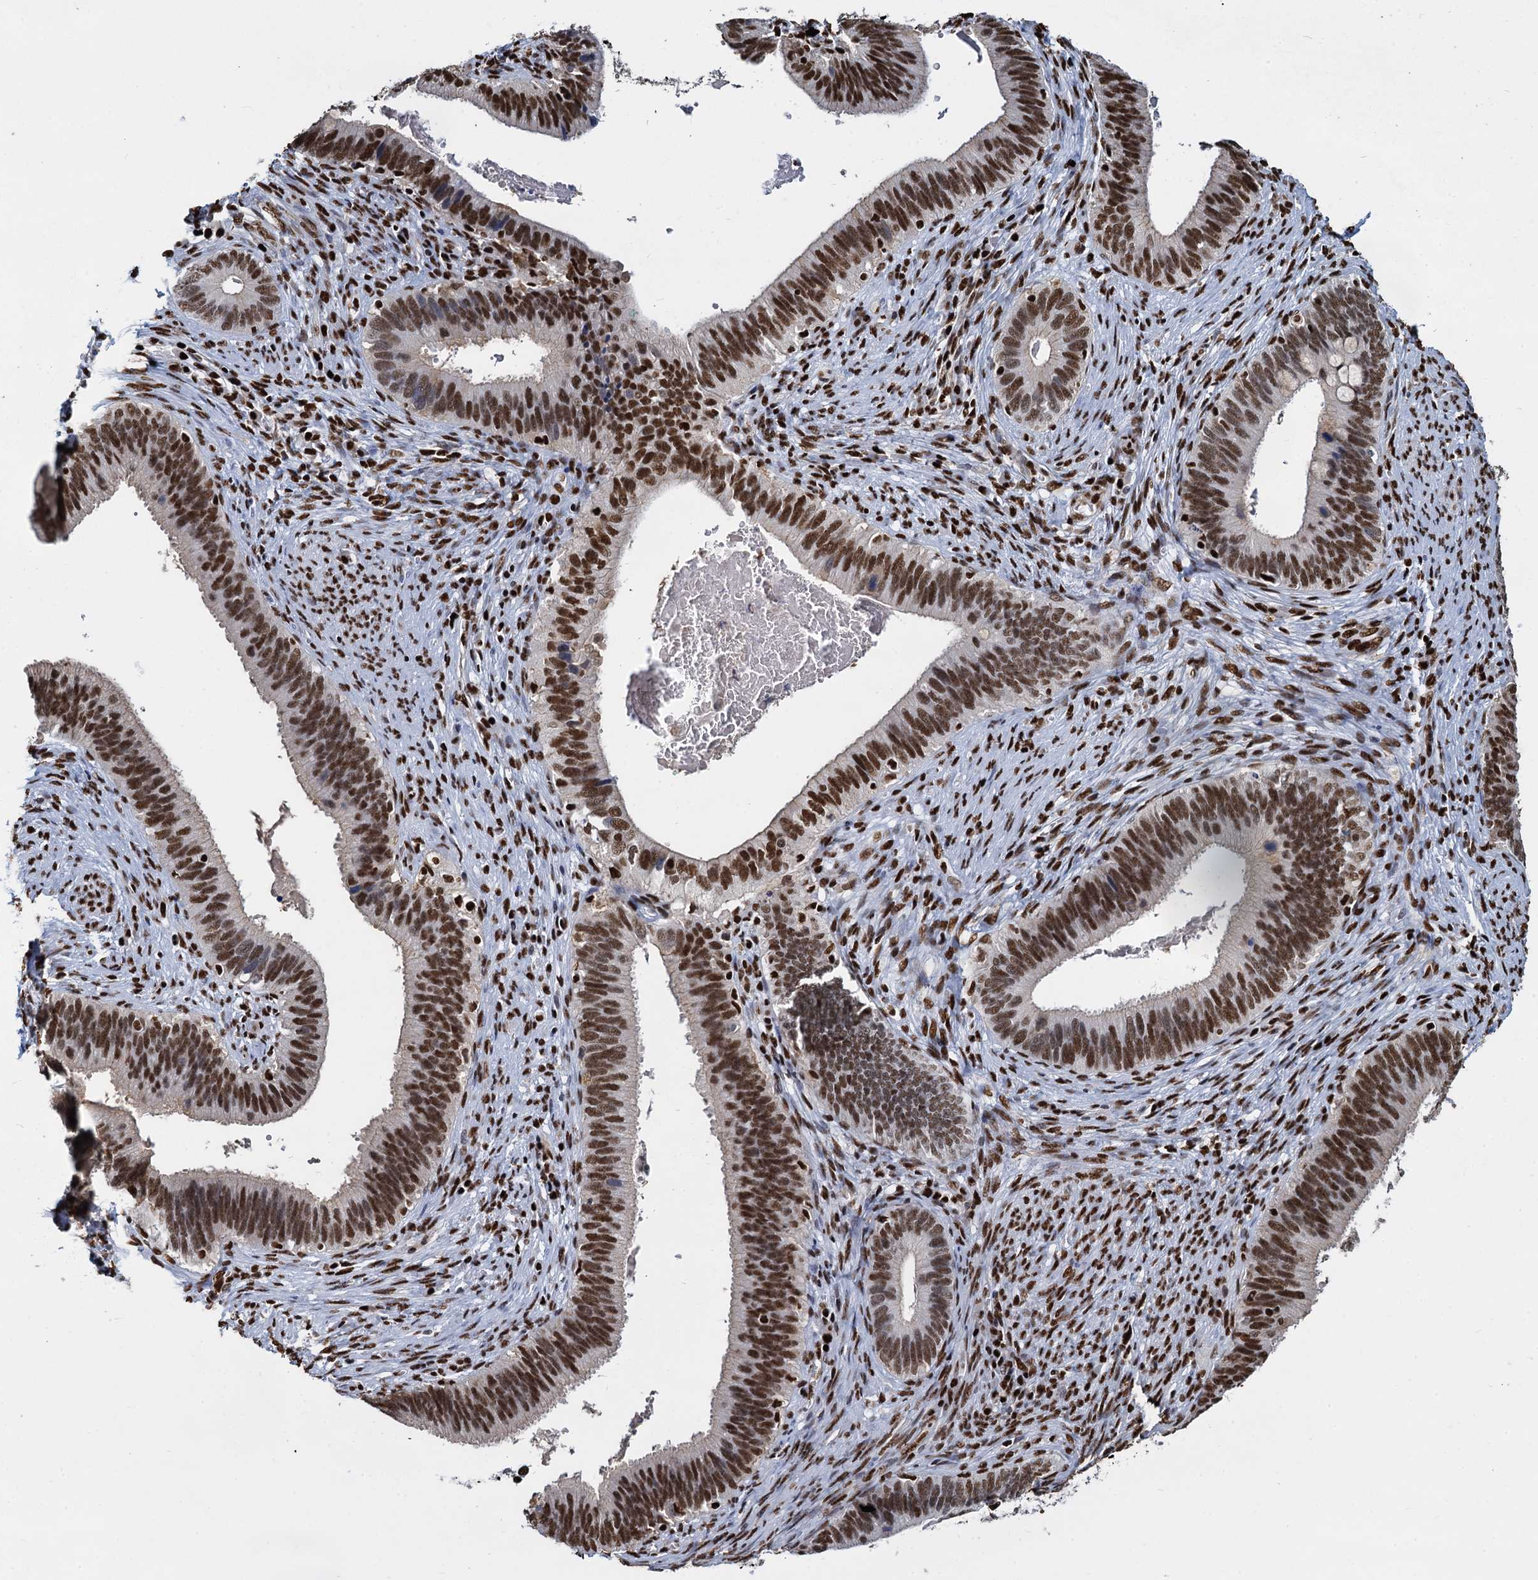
{"staining": {"intensity": "strong", "quantity": ">75%", "location": "nuclear"}, "tissue": "cervical cancer", "cell_type": "Tumor cells", "image_type": "cancer", "snomed": [{"axis": "morphology", "description": "Adenocarcinoma, NOS"}, {"axis": "topography", "description": "Cervix"}], "caption": "The photomicrograph shows immunohistochemical staining of cervical adenocarcinoma. There is strong nuclear expression is identified in about >75% of tumor cells.", "gene": "DCPS", "patient": {"sex": "female", "age": 42}}